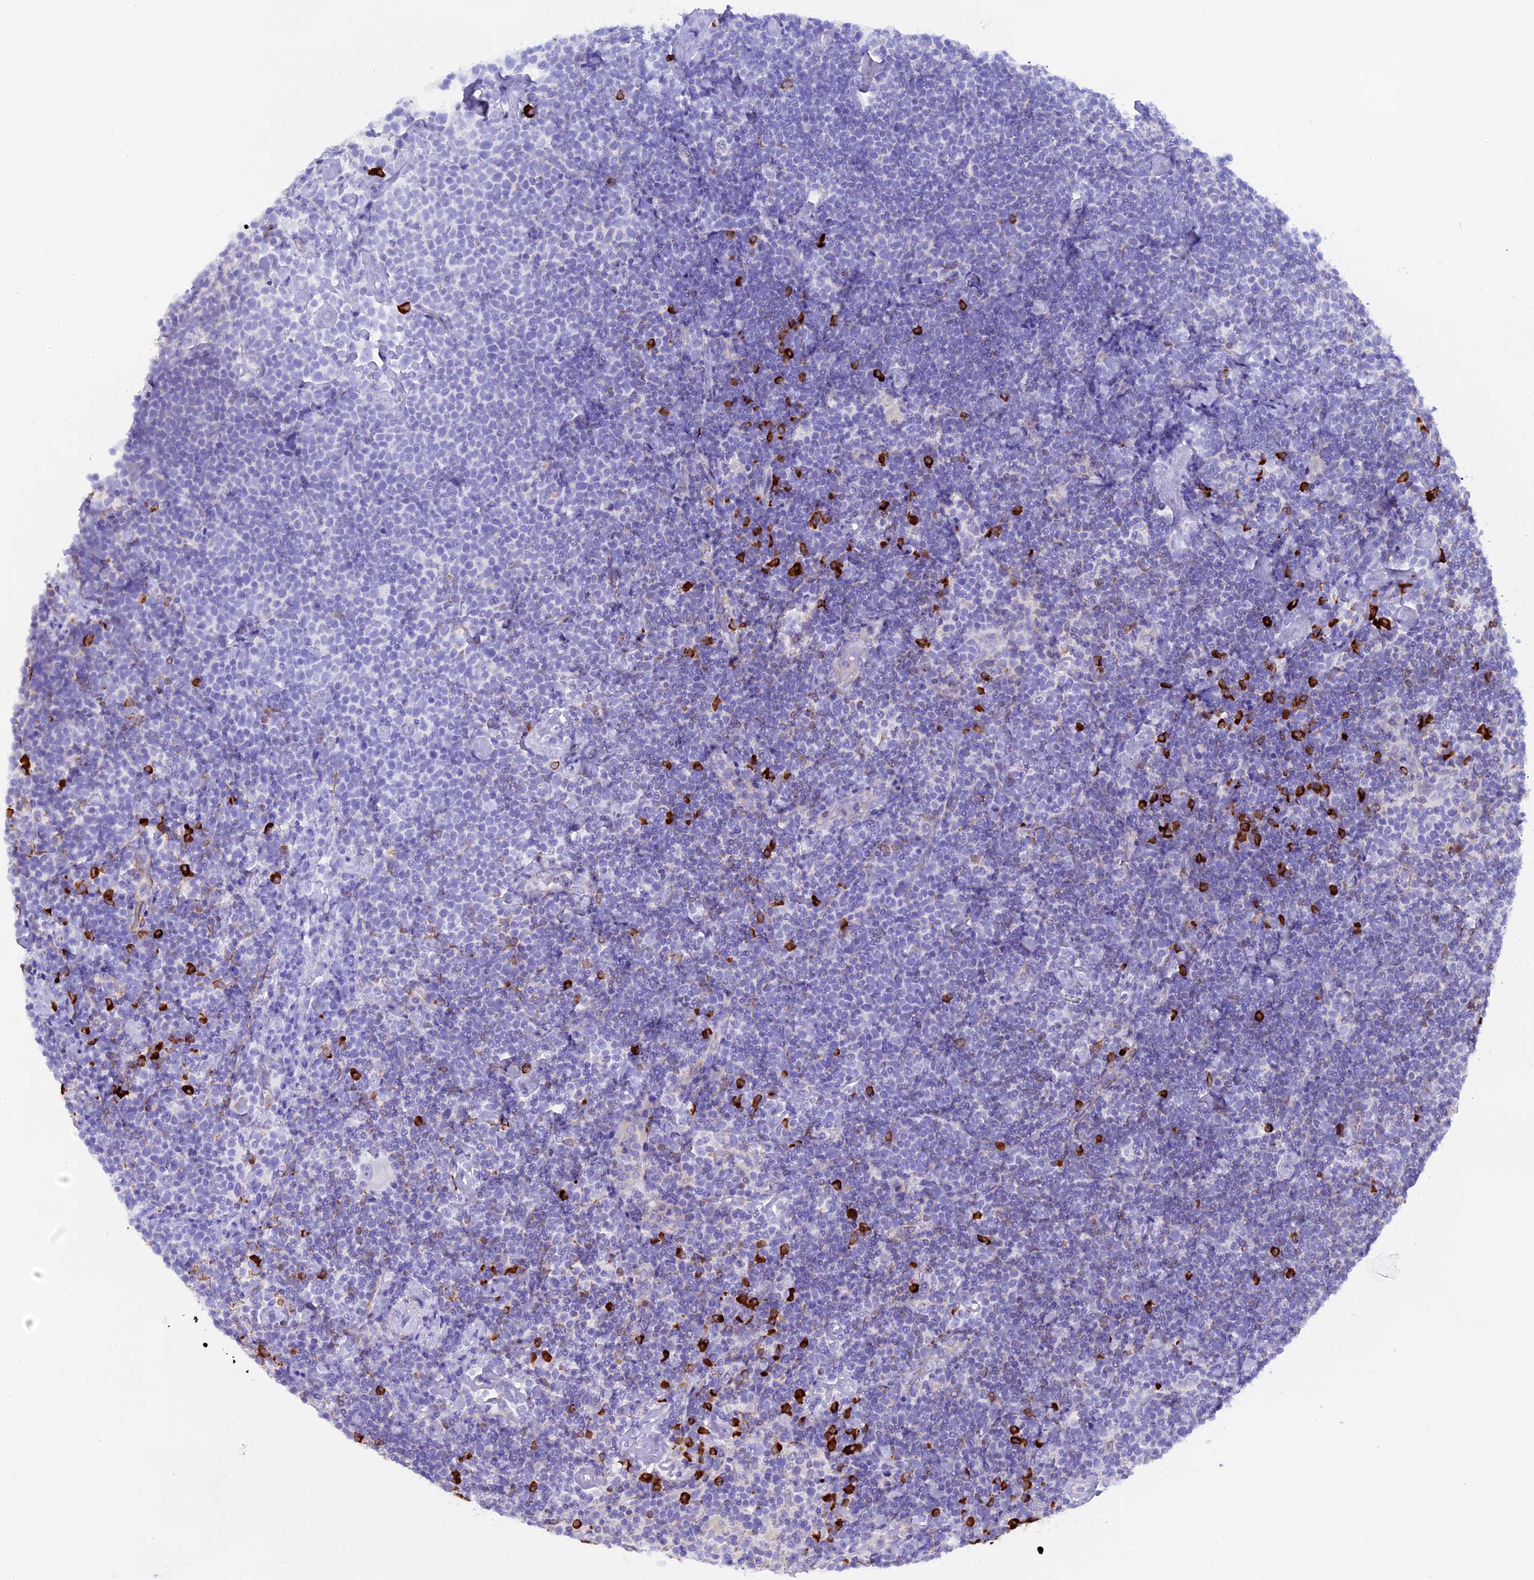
{"staining": {"intensity": "negative", "quantity": "none", "location": "none"}, "tissue": "lymphoma", "cell_type": "Tumor cells", "image_type": "cancer", "snomed": [{"axis": "morphology", "description": "Malignant lymphoma, non-Hodgkin's type, High grade"}, {"axis": "topography", "description": "Lymph node"}], "caption": "Immunohistochemical staining of lymphoma exhibits no significant expression in tumor cells.", "gene": "FKBP11", "patient": {"sex": "male", "age": 61}}